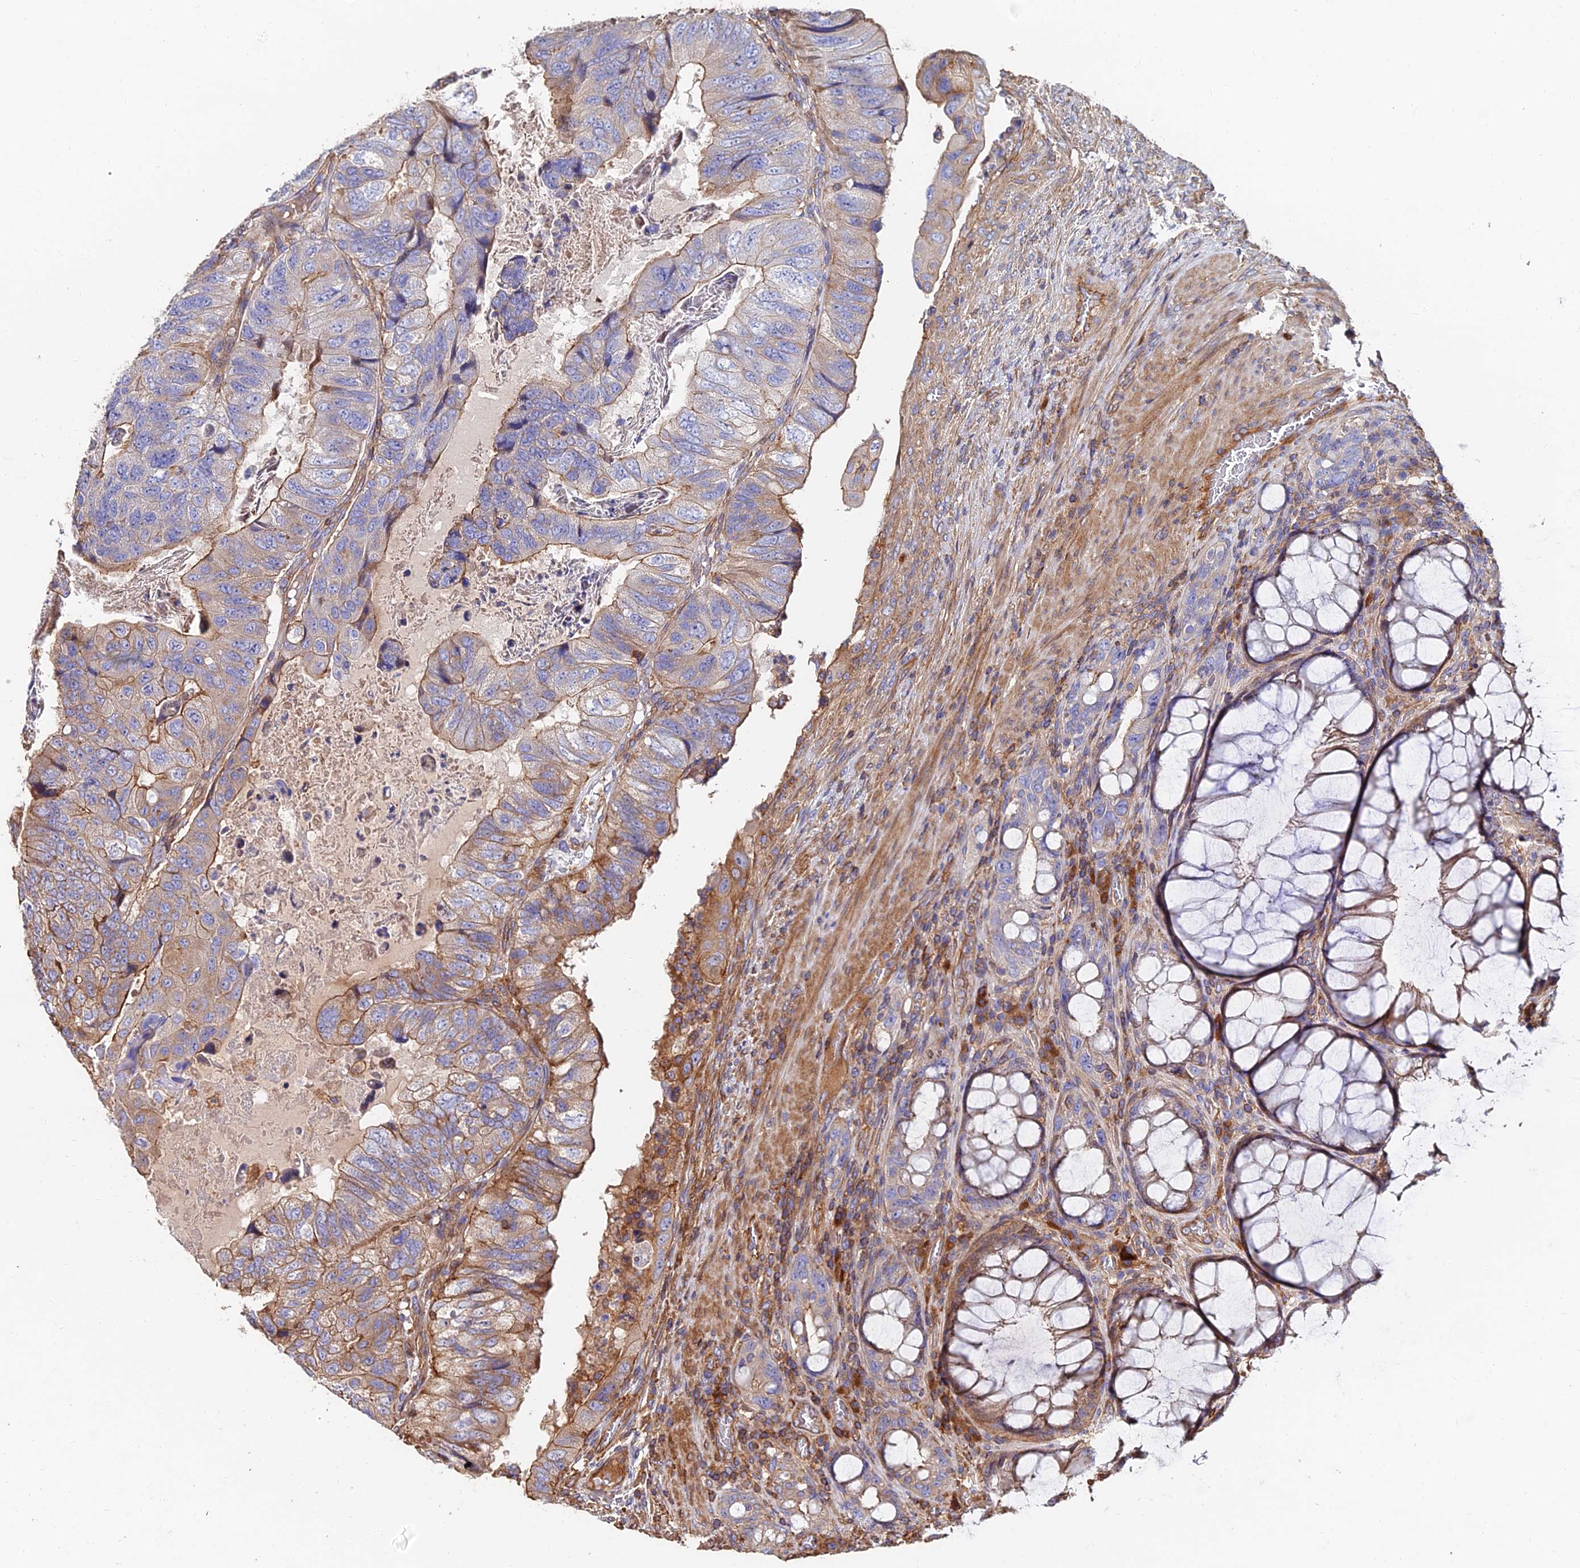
{"staining": {"intensity": "moderate", "quantity": "<25%", "location": "cytoplasmic/membranous"}, "tissue": "colorectal cancer", "cell_type": "Tumor cells", "image_type": "cancer", "snomed": [{"axis": "morphology", "description": "Adenocarcinoma, NOS"}, {"axis": "topography", "description": "Rectum"}], "caption": "A micrograph of human adenocarcinoma (colorectal) stained for a protein exhibits moderate cytoplasmic/membranous brown staining in tumor cells.", "gene": "EXT1", "patient": {"sex": "male", "age": 63}}